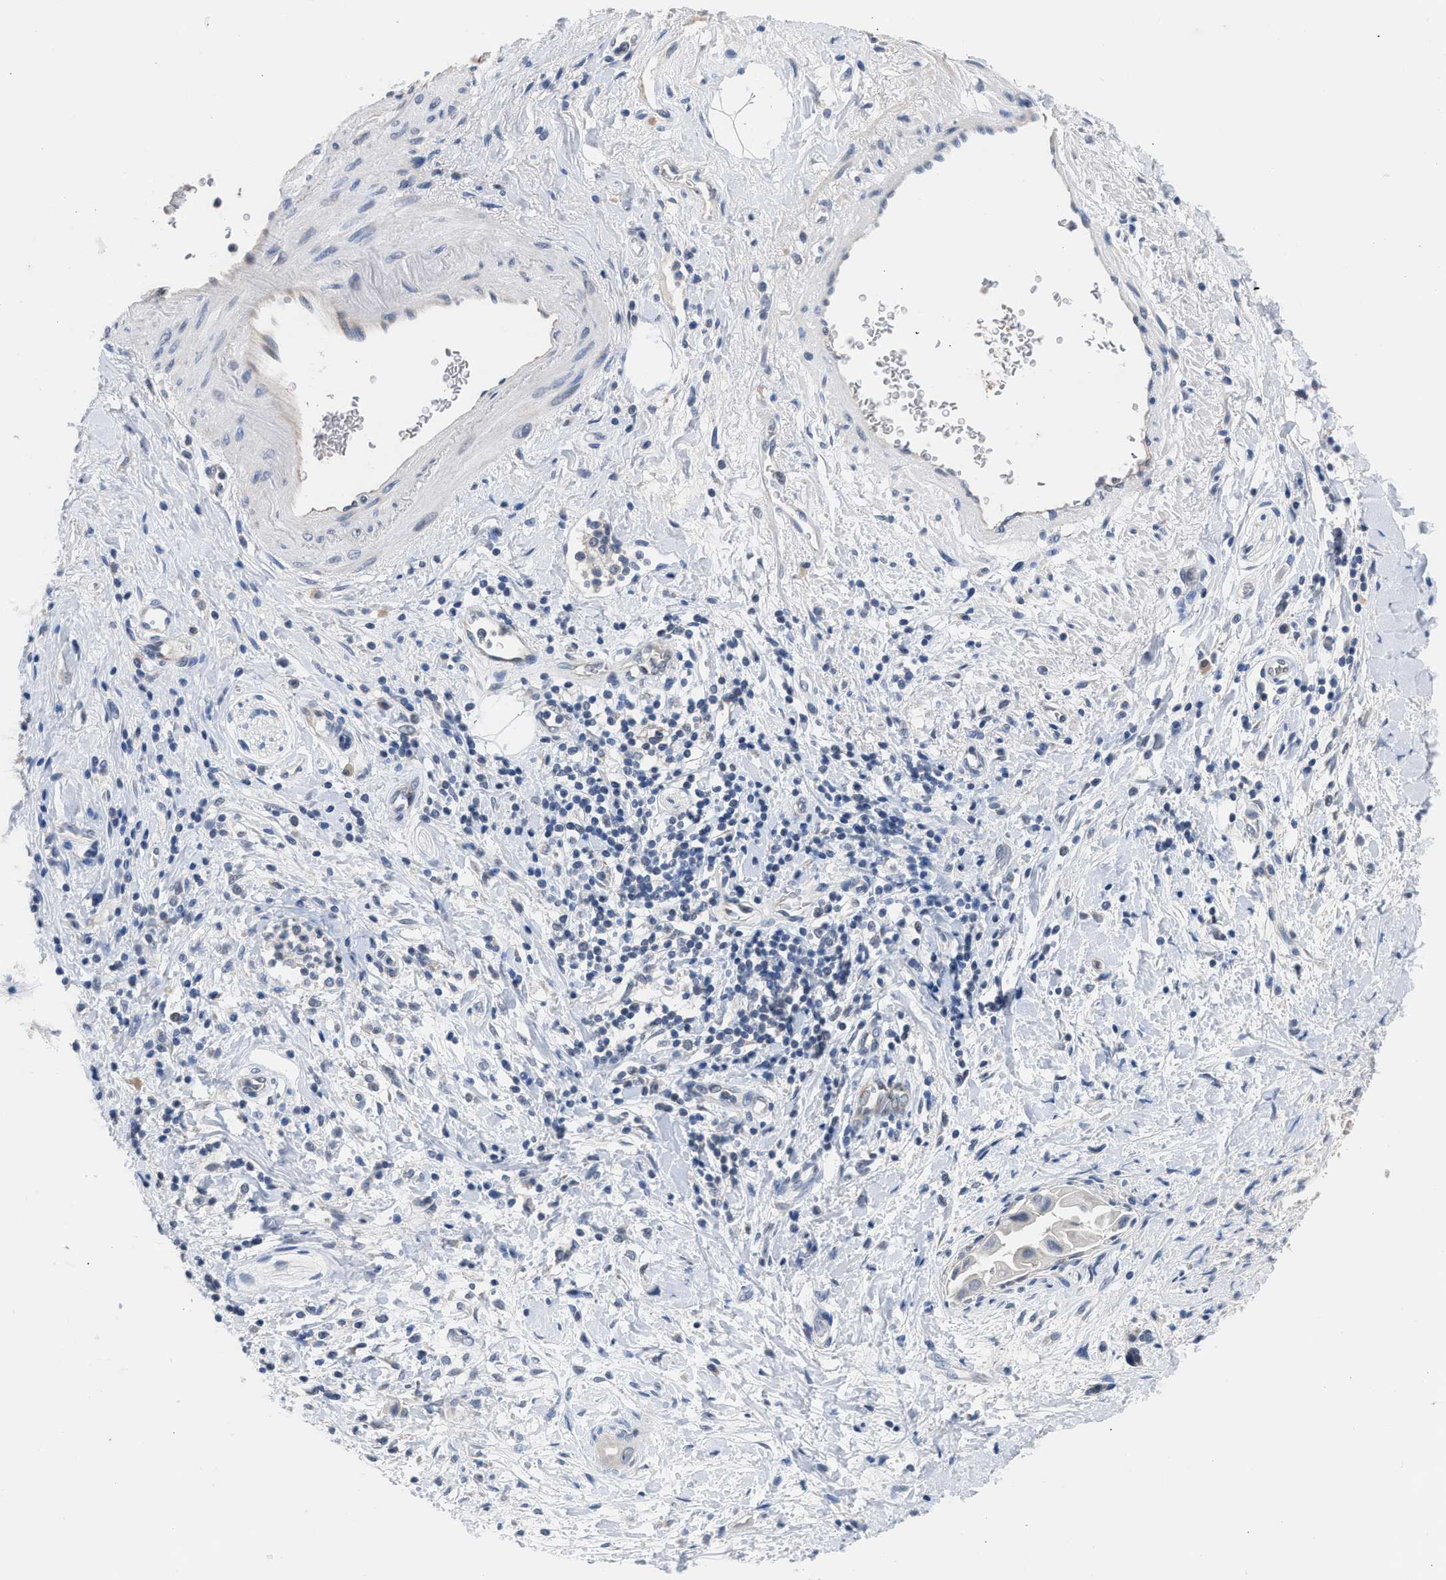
{"staining": {"intensity": "negative", "quantity": "none", "location": "none"}, "tissue": "pancreatic cancer", "cell_type": "Tumor cells", "image_type": "cancer", "snomed": [{"axis": "morphology", "description": "Adenocarcinoma, NOS"}, {"axis": "topography", "description": "Pancreas"}], "caption": "Immunohistochemistry micrograph of pancreatic cancer (adenocarcinoma) stained for a protein (brown), which exhibits no staining in tumor cells.", "gene": "CSF3R", "patient": {"sex": "male", "age": 55}}